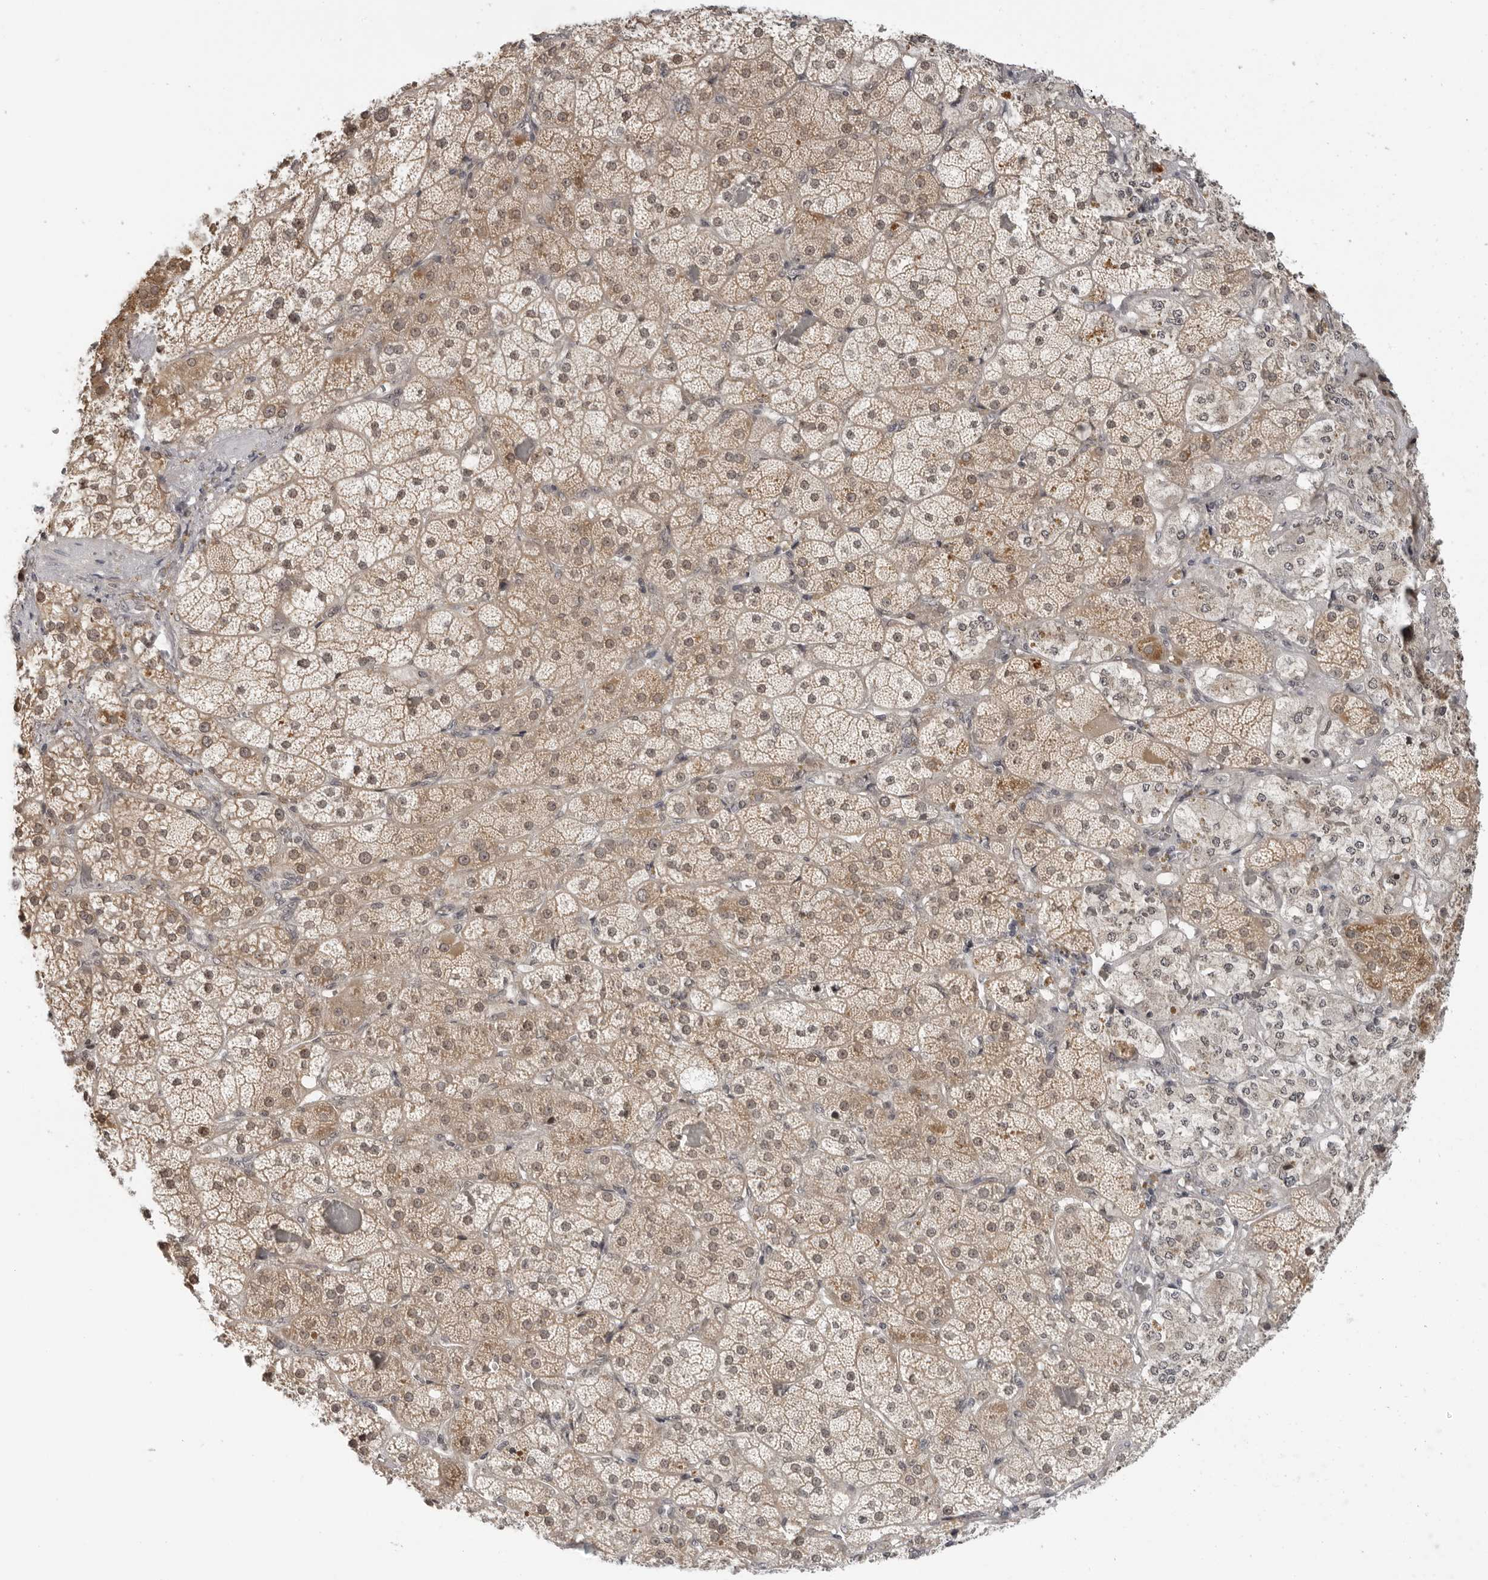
{"staining": {"intensity": "moderate", "quantity": ">75%", "location": "cytoplasmic/membranous,nuclear"}, "tissue": "adrenal gland", "cell_type": "Glandular cells", "image_type": "normal", "snomed": [{"axis": "morphology", "description": "Normal tissue, NOS"}, {"axis": "topography", "description": "Adrenal gland"}], "caption": "Glandular cells reveal medium levels of moderate cytoplasmic/membranous,nuclear expression in approximately >75% of cells in unremarkable adrenal gland. (DAB (3,3'-diaminobenzidine) = brown stain, brightfield microscopy at high magnification).", "gene": "SUGCT", "patient": {"sex": "male", "age": 57}}